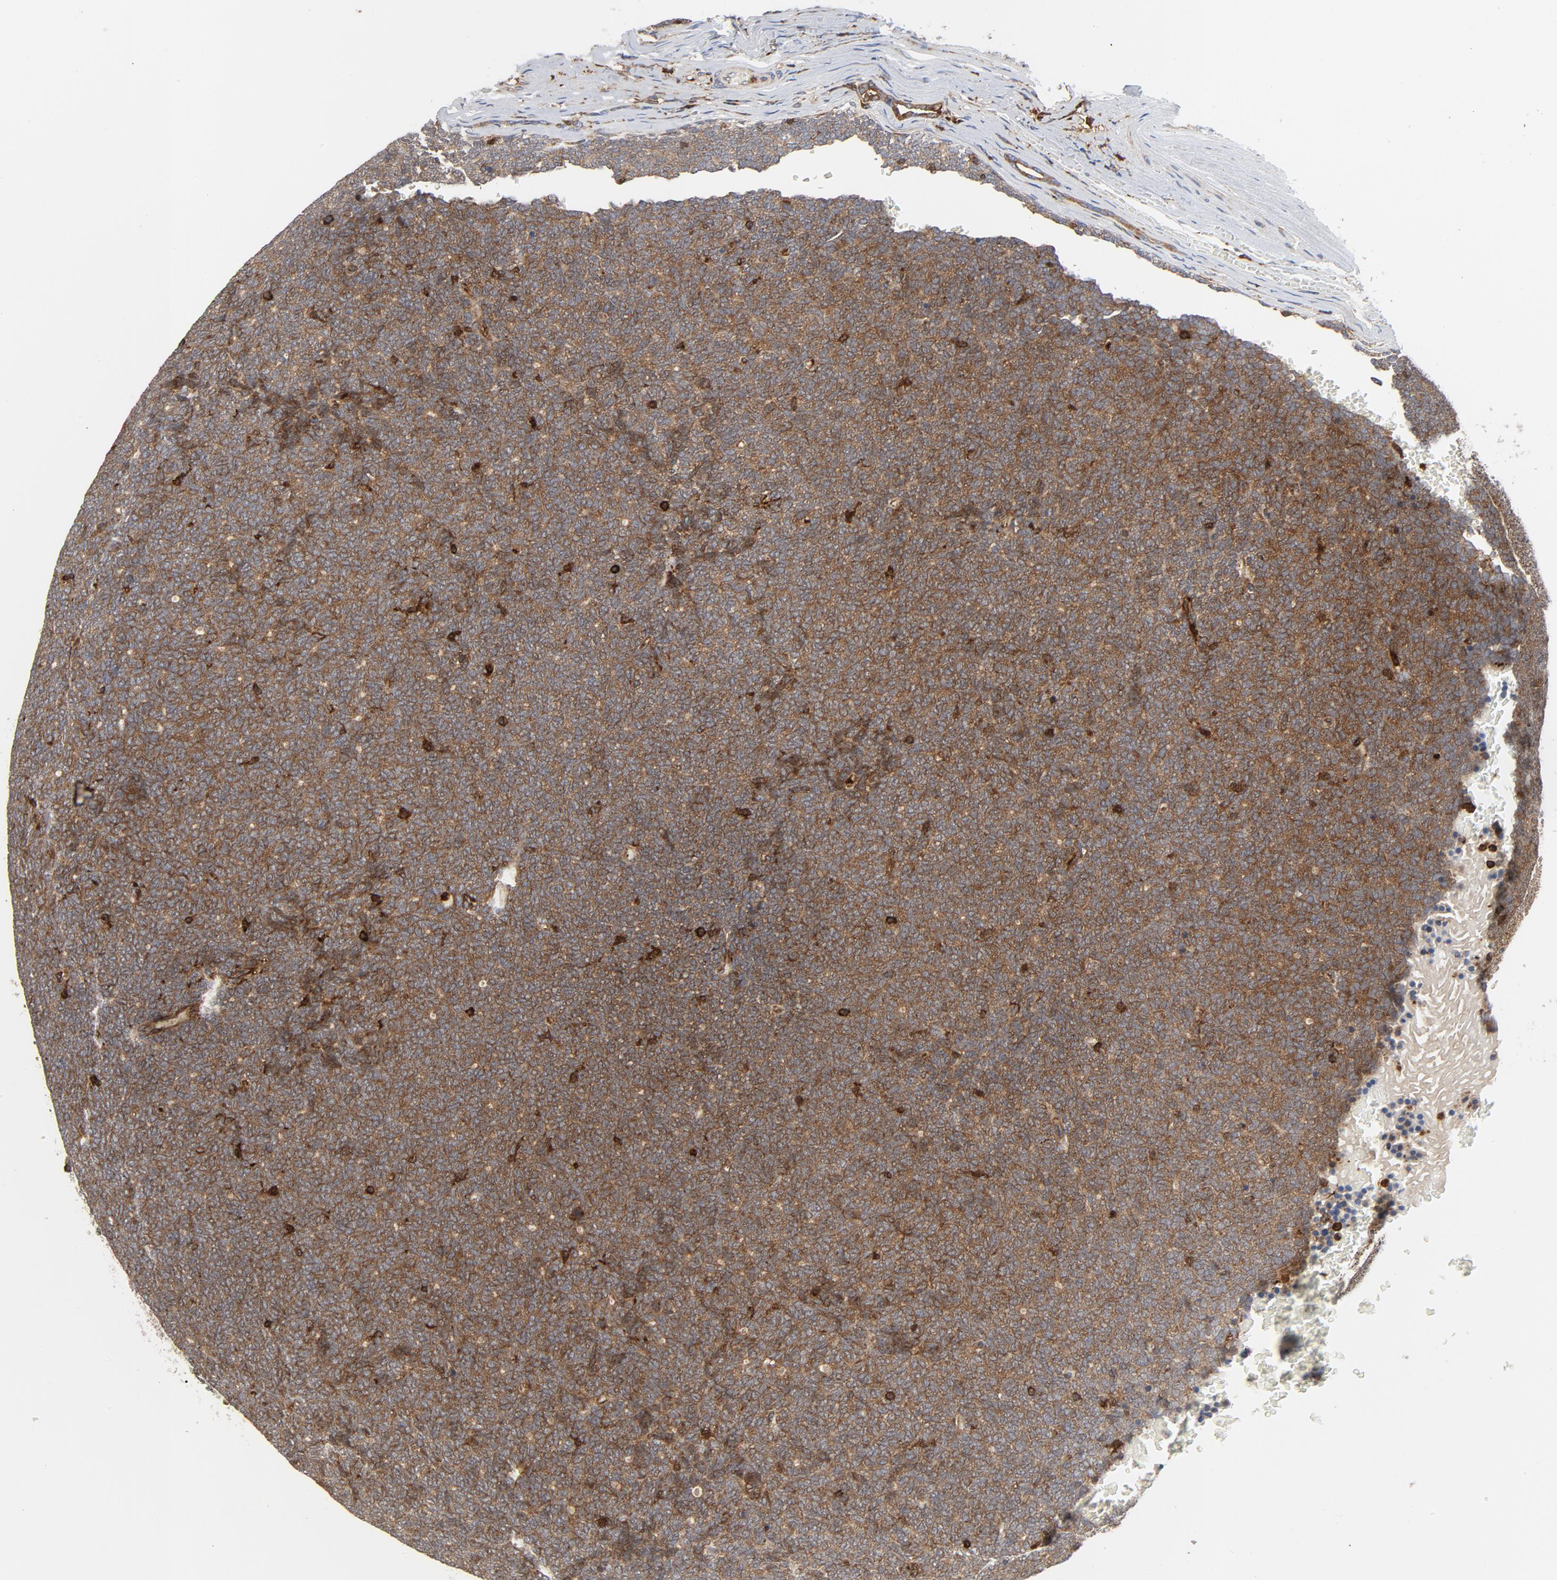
{"staining": {"intensity": "moderate", "quantity": ">75%", "location": "cytoplasmic/membranous"}, "tissue": "renal cancer", "cell_type": "Tumor cells", "image_type": "cancer", "snomed": [{"axis": "morphology", "description": "Neoplasm, malignant, NOS"}, {"axis": "topography", "description": "Kidney"}], "caption": "The micrograph exhibits a brown stain indicating the presence of a protein in the cytoplasmic/membranous of tumor cells in malignant neoplasm (renal).", "gene": "YES1", "patient": {"sex": "male", "age": 28}}